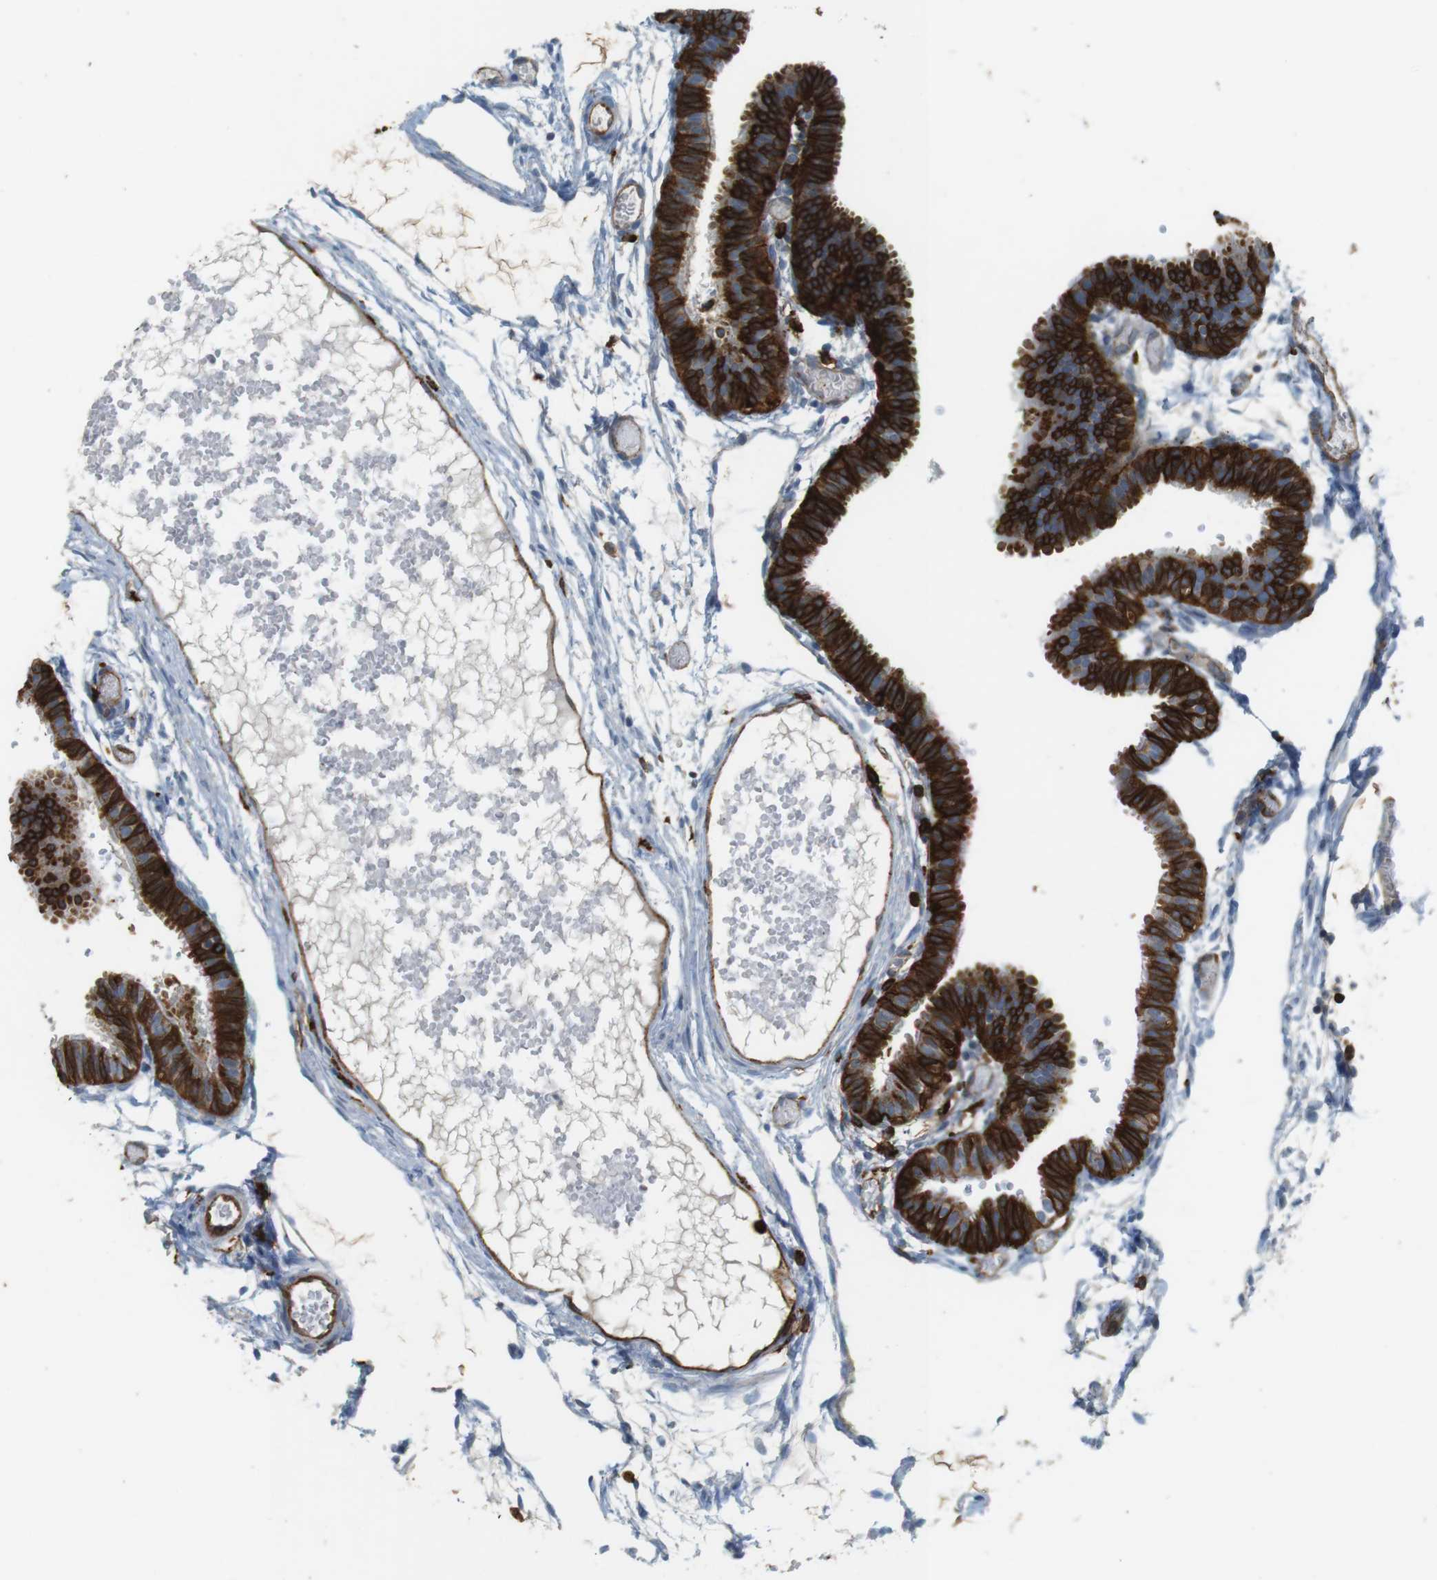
{"staining": {"intensity": "strong", "quantity": "25%-75%", "location": "cytoplasmic/membranous"}, "tissue": "fallopian tube", "cell_type": "Glandular cells", "image_type": "normal", "snomed": [{"axis": "morphology", "description": "Normal tissue, NOS"}, {"axis": "topography", "description": "Fallopian tube"}], "caption": "The micrograph exhibits immunohistochemical staining of unremarkable fallopian tube. There is strong cytoplasmic/membranous positivity is present in approximately 25%-75% of glandular cells.", "gene": "HLA", "patient": {"sex": "female", "age": 29}}